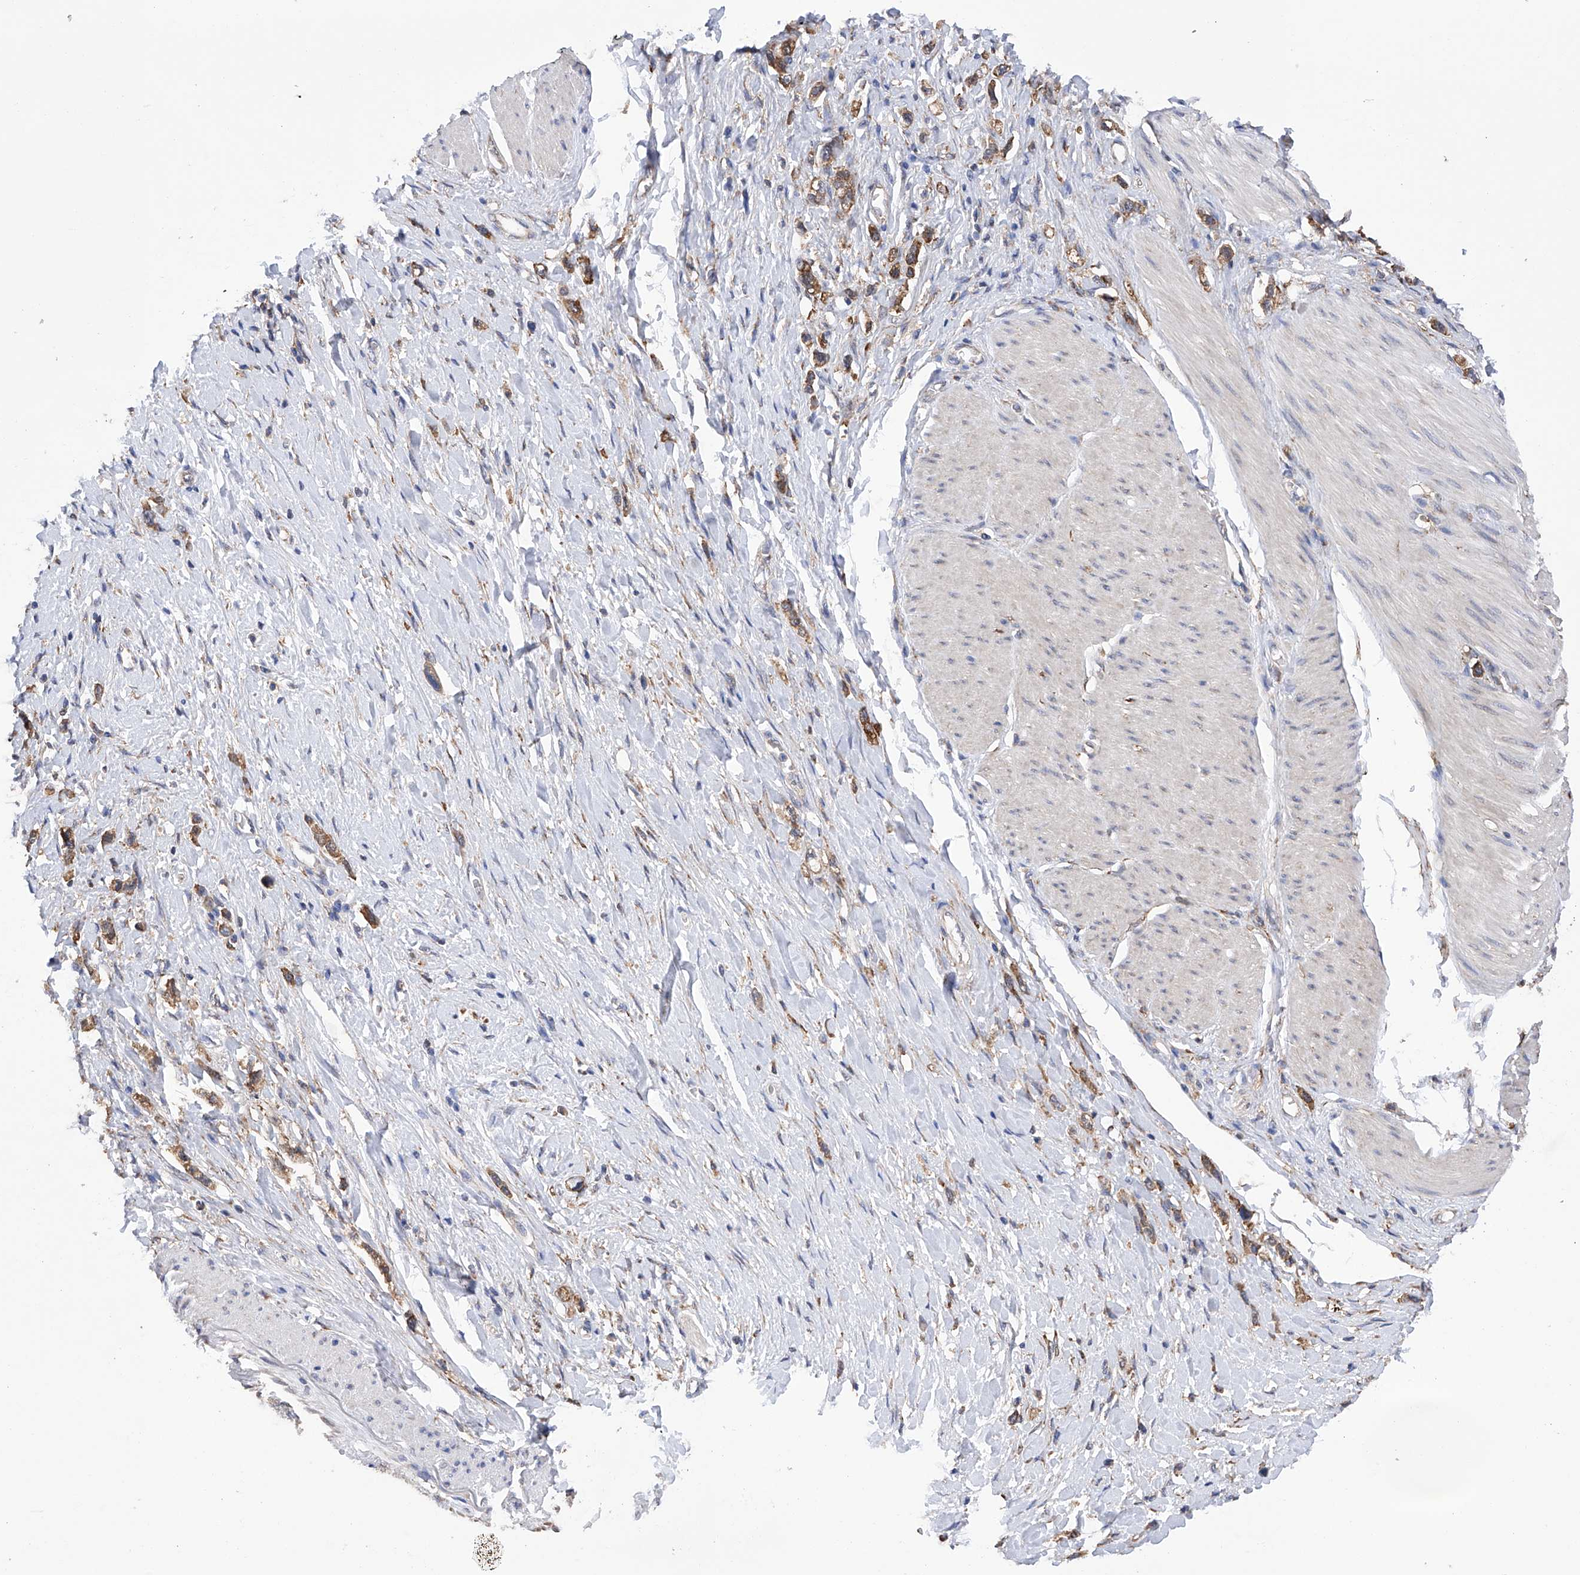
{"staining": {"intensity": "moderate", "quantity": ">75%", "location": "cytoplasmic/membranous"}, "tissue": "stomach cancer", "cell_type": "Tumor cells", "image_type": "cancer", "snomed": [{"axis": "morphology", "description": "Adenocarcinoma, NOS"}, {"axis": "topography", "description": "Stomach"}], "caption": "Stomach adenocarcinoma stained with immunohistochemistry shows moderate cytoplasmic/membranous staining in about >75% of tumor cells. (DAB IHC, brown staining for protein, blue staining for nuclei).", "gene": "DNAH8", "patient": {"sex": "female", "age": 65}}